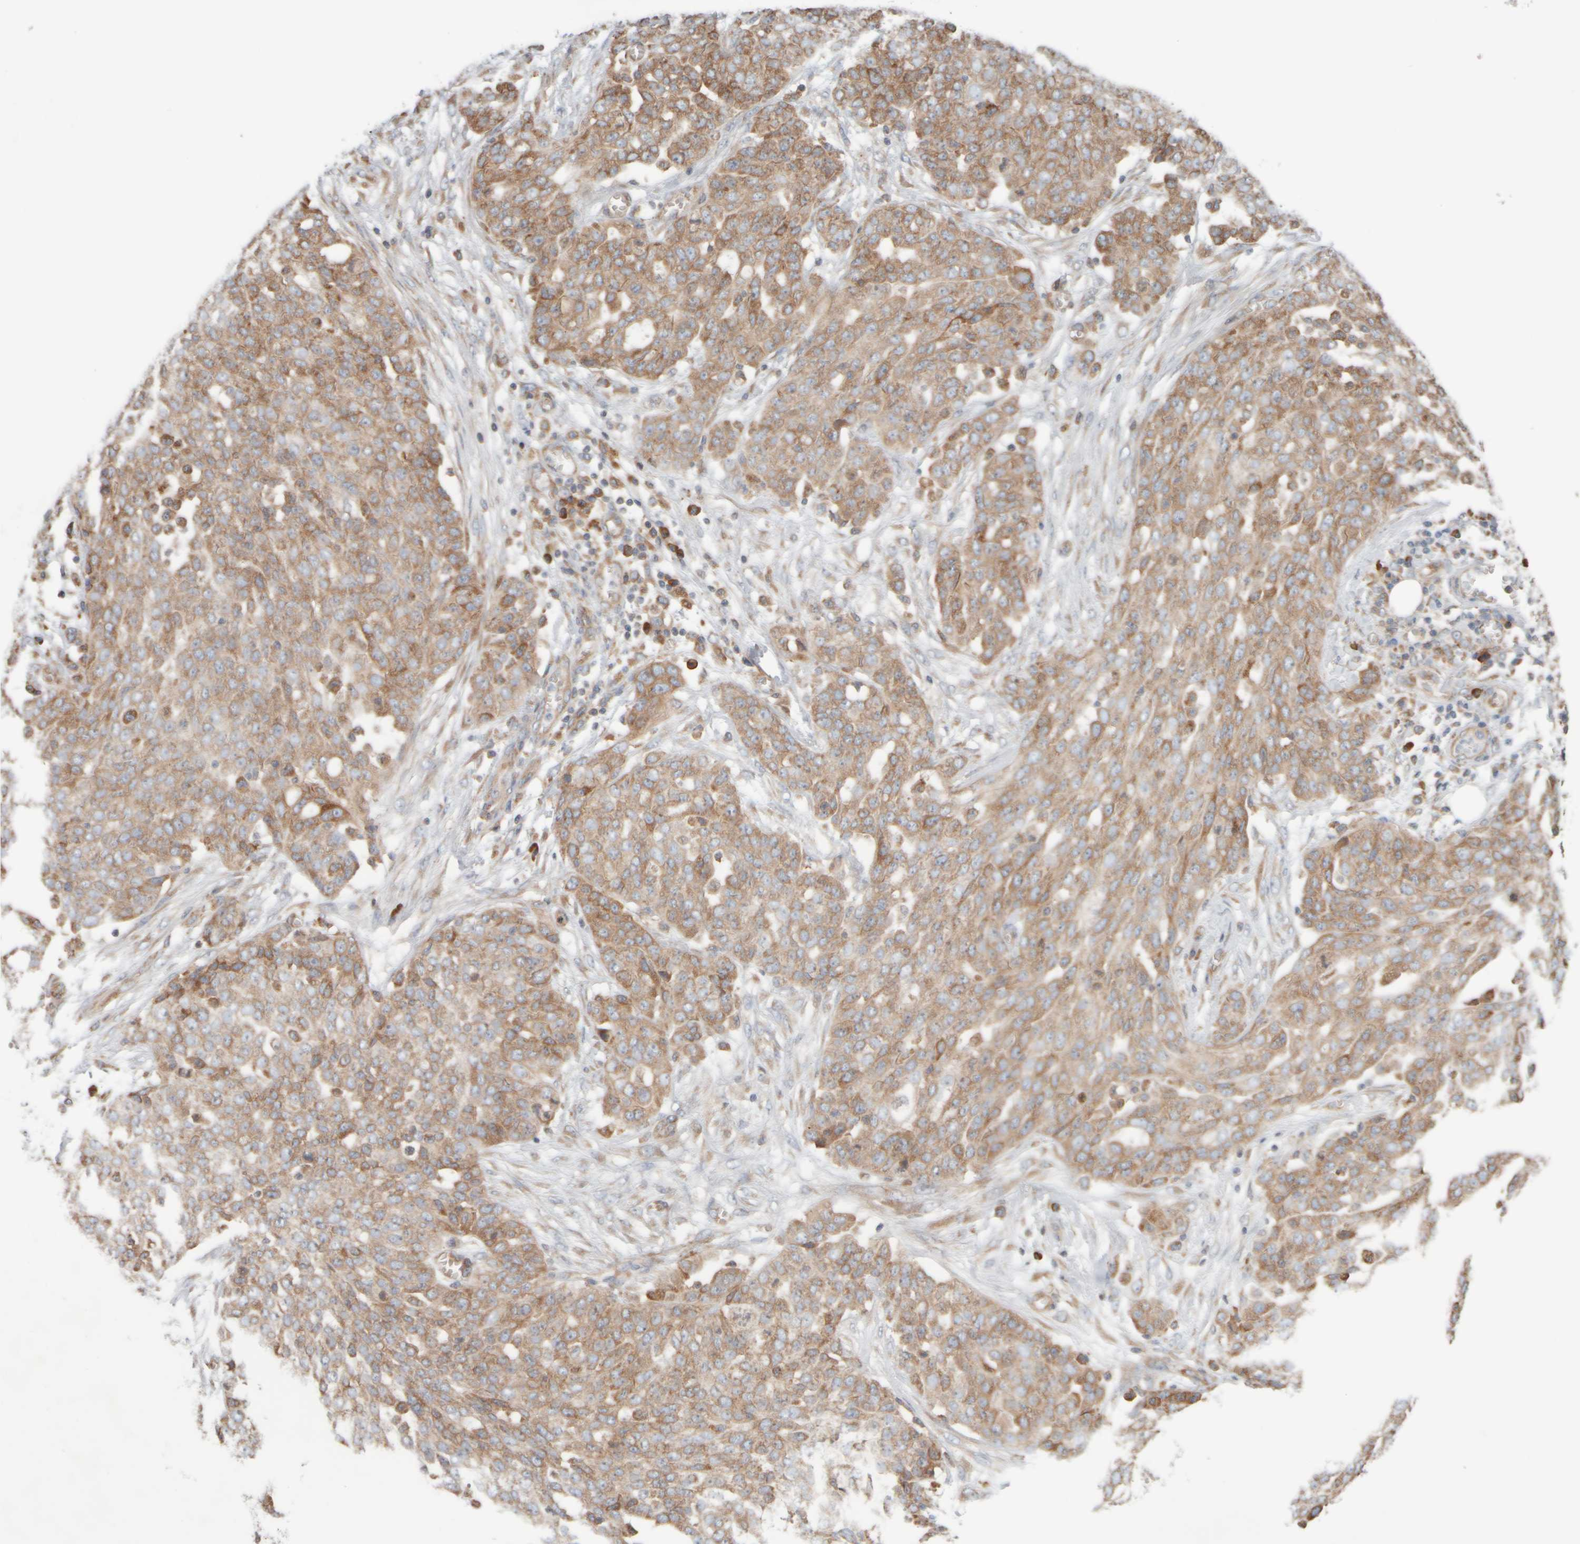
{"staining": {"intensity": "moderate", "quantity": ">75%", "location": "cytoplasmic/membranous"}, "tissue": "ovarian cancer", "cell_type": "Tumor cells", "image_type": "cancer", "snomed": [{"axis": "morphology", "description": "Cystadenocarcinoma, serous, NOS"}, {"axis": "topography", "description": "Soft tissue"}, {"axis": "topography", "description": "Ovary"}], "caption": "Immunohistochemical staining of human ovarian serous cystadenocarcinoma displays medium levels of moderate cytoplasmic/membranous protein staining in about >75% of tumor cells.", "gene": "EIF2B3", "patient": {"sex": "female", "age": 57}}